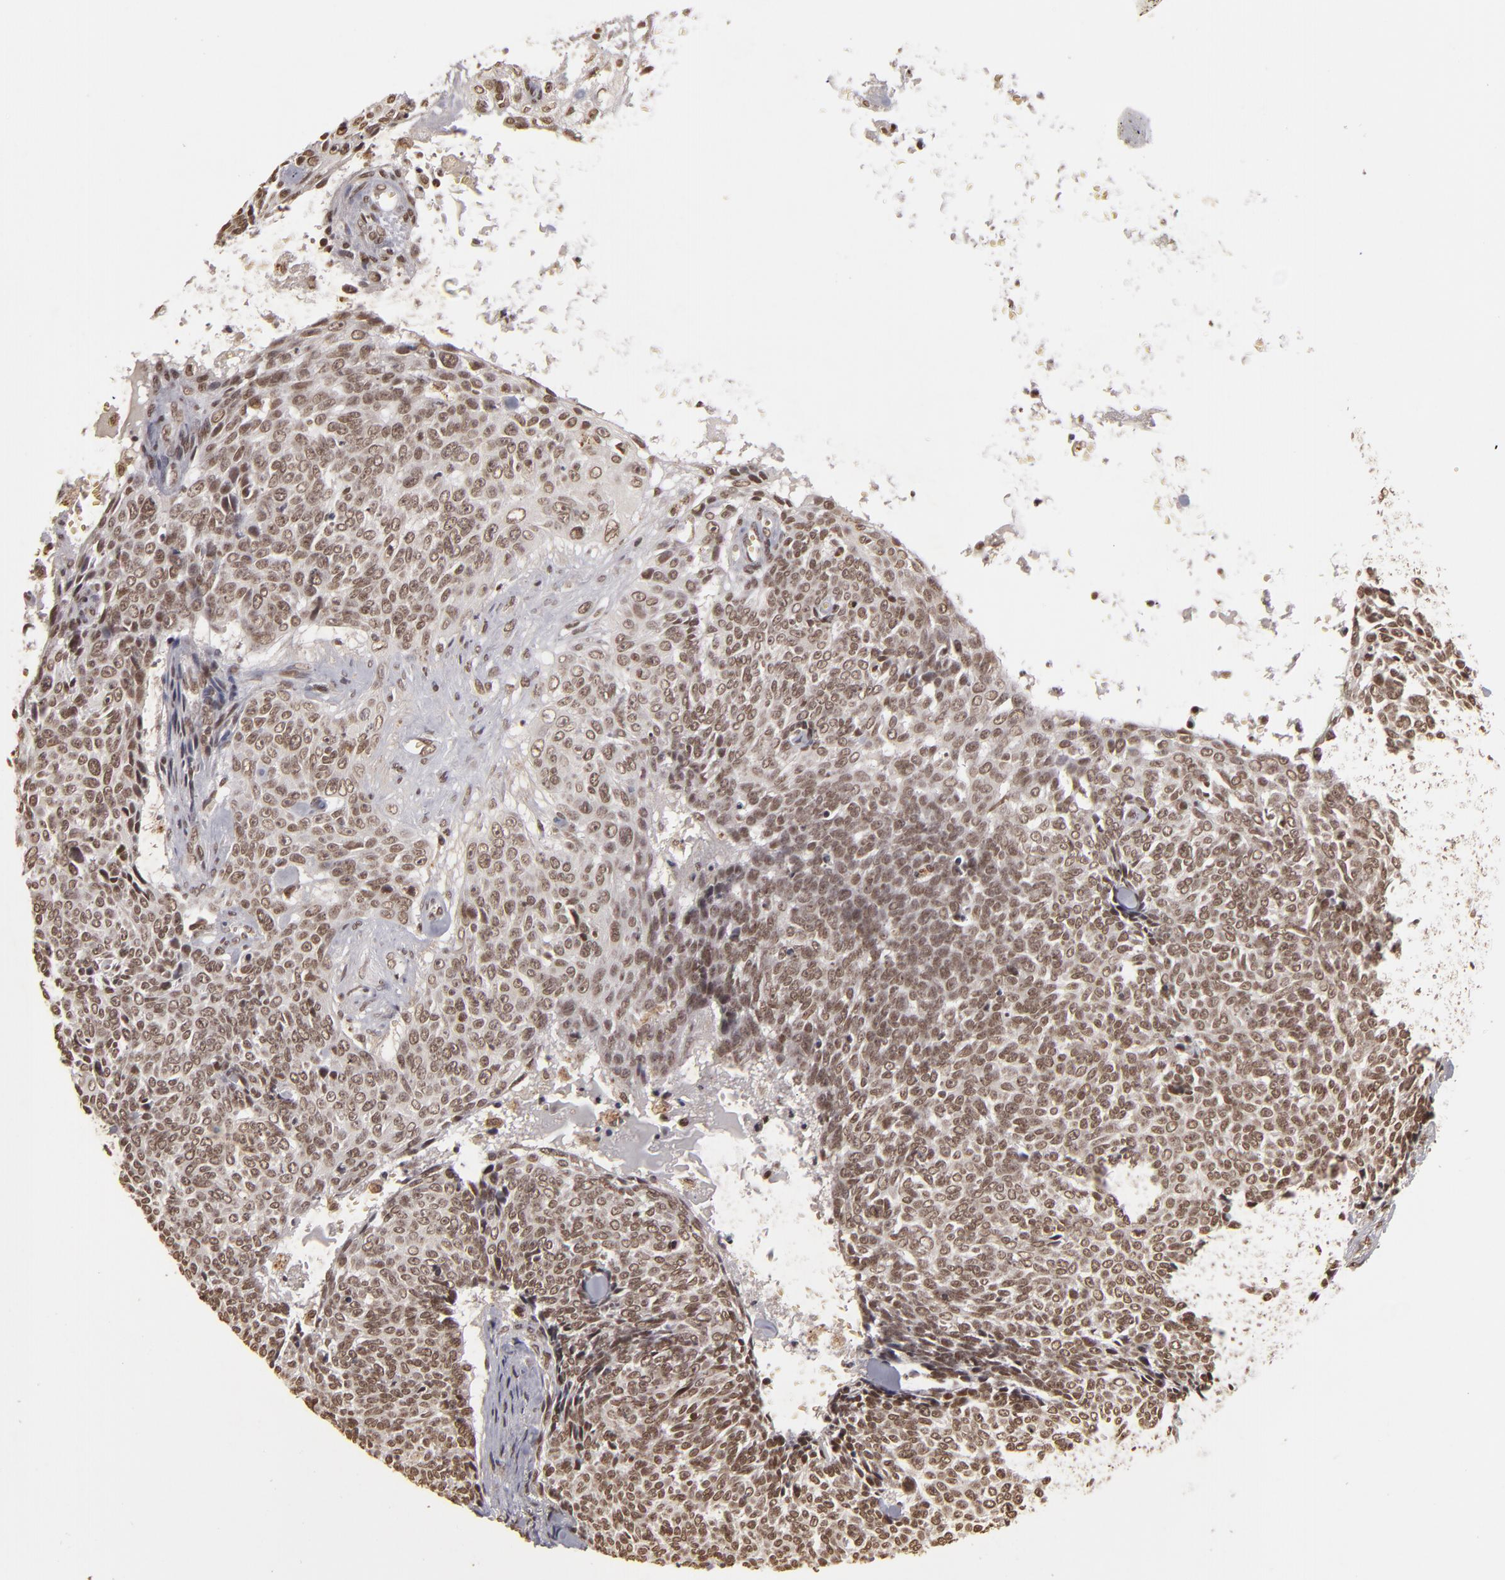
{"staining": {"intensity": "moderate", "quantity": ">75%", "location": "nuclear"}, "tissue": "skin cancer", "cell_type": "Tumor cells", "image_type": "cancer", "snomed": [{"axis": "morphology", "description": "Basal cell carcinoma"}, {"axis": "topography", "description": "Skin"}], "caption": "Skin cancer stained for a protein (brown) reveals moderate nuclear positive positivity in about >75% of tumor cells.", "gene": "CUL3", "patient": {"sex": "female", "age": 89}}